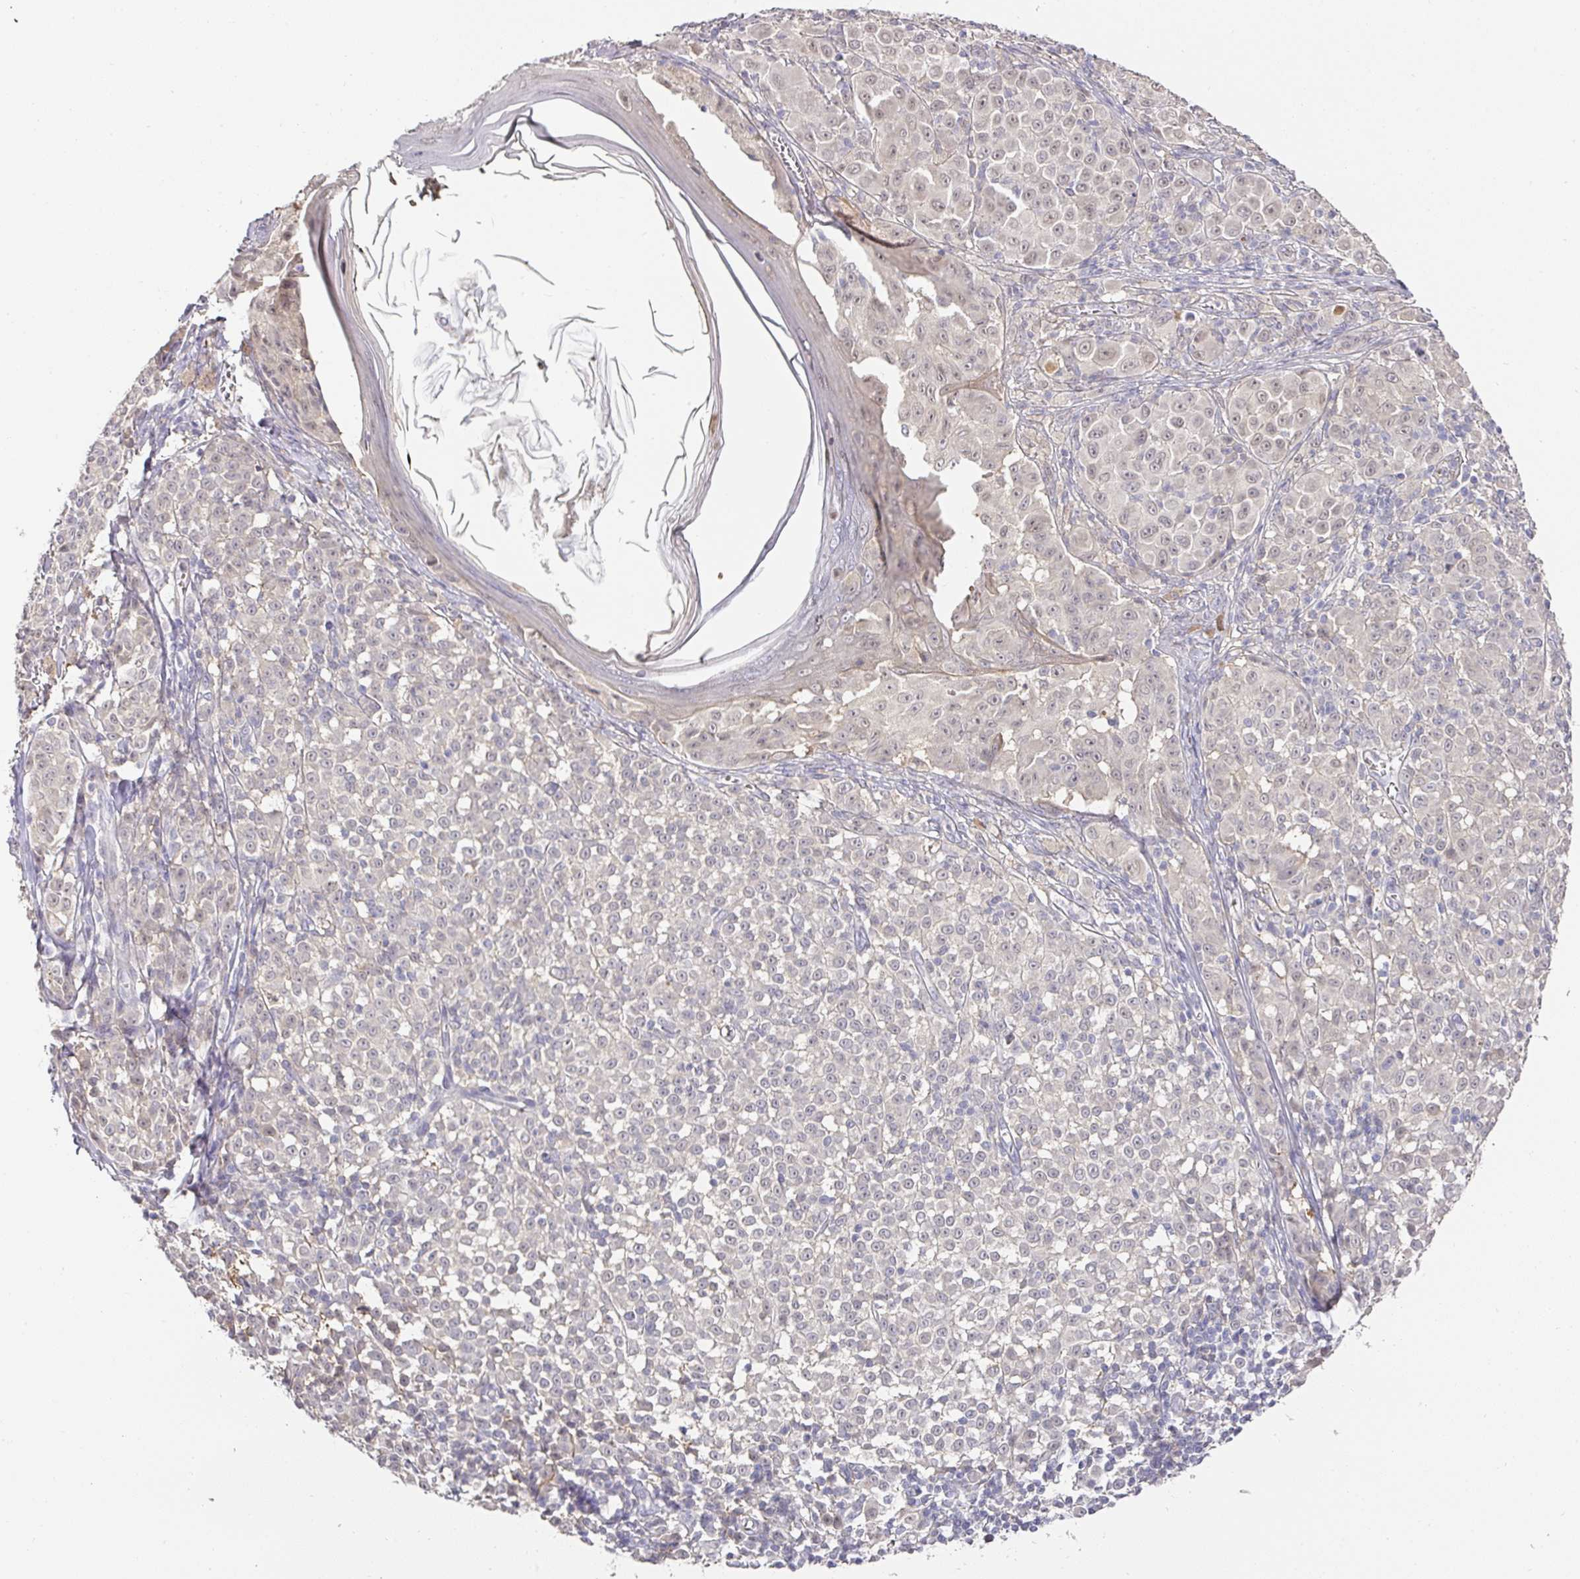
{"staining": {"intensity": "weak", "quantity": "<25%", "location": "nuclear"}, "tissue": "melanoma", "cell_type": "Tumor cells", "image_type": "cancer", "snomed": [{"axis": "morphology", "description": "Malignant melanoma, NOS"}, {"axis": "topography", "description": "Skin"}], "caption": "A photomicrograph of melanoma stained for a protein displays no brown staining in tumor cells.", "gene": "FOXN4", "patient": {"sex": "female", "age": 43}}